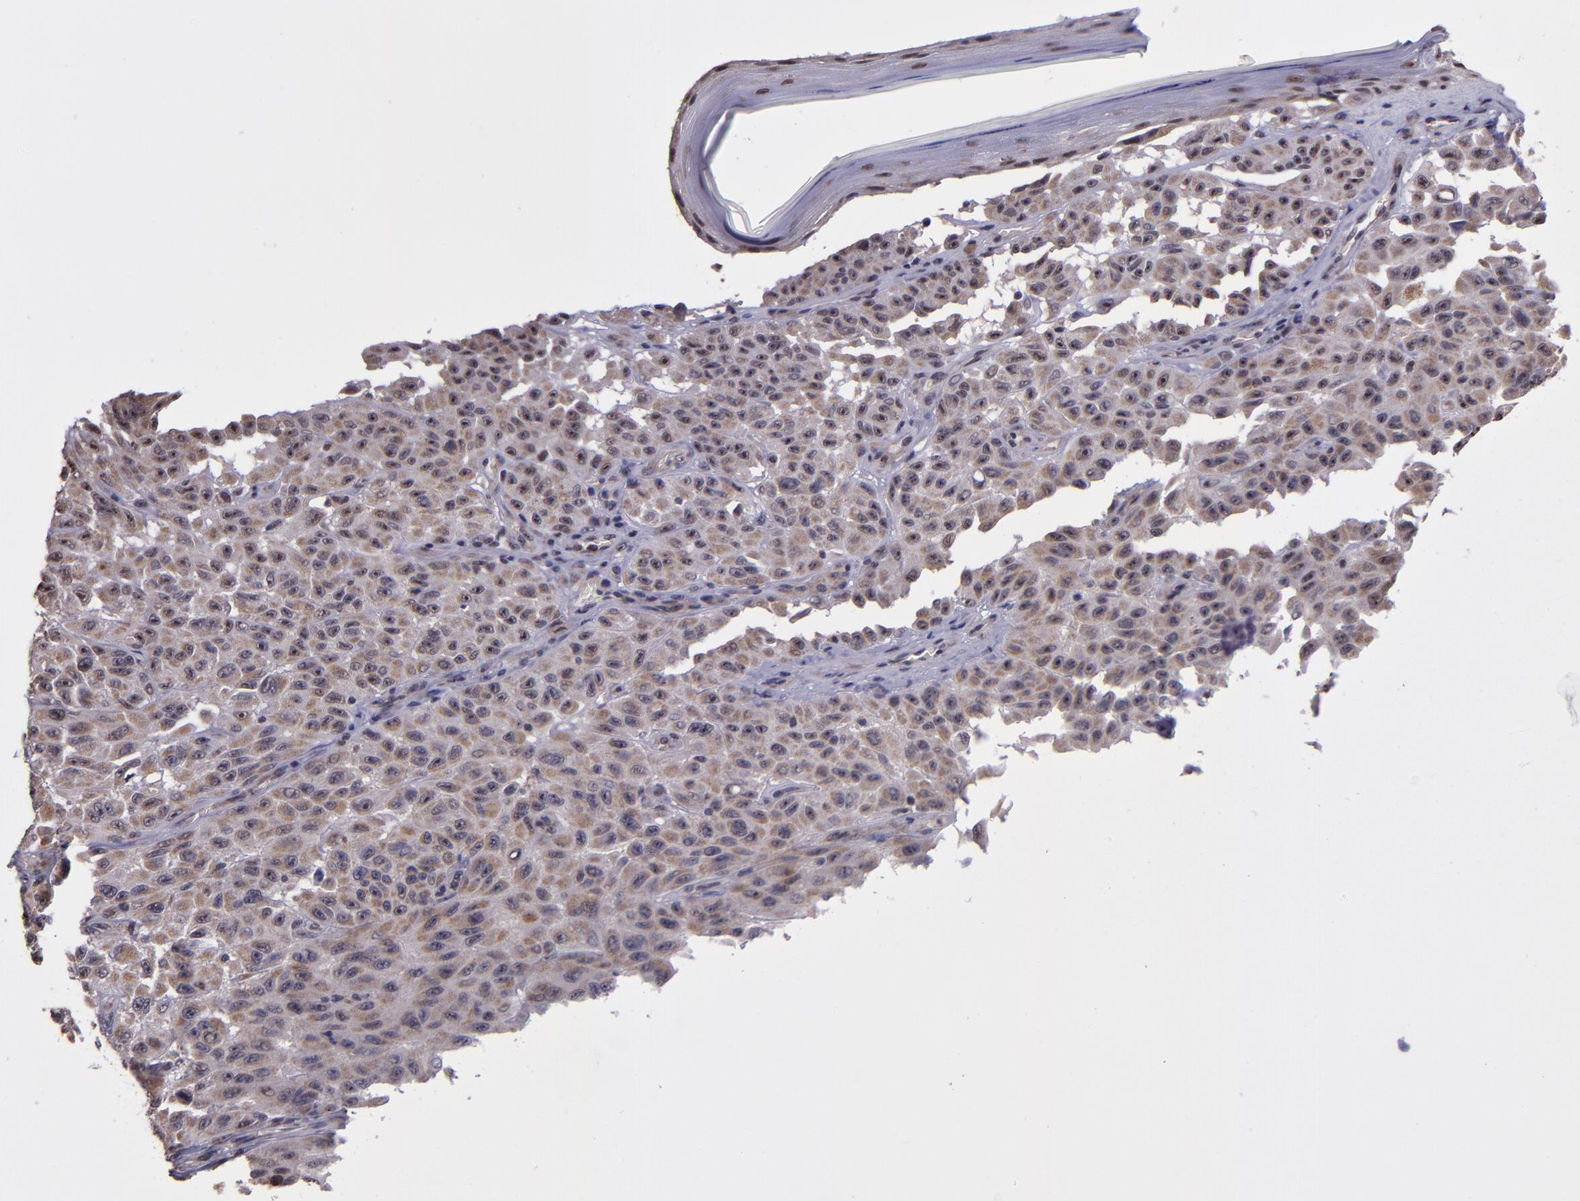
{"staining": {"intensity": "moderate", "quantity": ">75%", "location": "cytoplasmic/membranous"}, "tissue": "melanoma", "cell_type": "Tumor cells", "image_type": "cancer", "snomed": [{"axis": "morphology", "description": "Malignant melanoma, NOS"}, {"axis": "topography", "description": "Skin"}], "caption": "Tumor cells demonstrate medium levels of moderate cytoplasmic/membranous staining in approximately >75% of cells in malignant melanoma.", "gene": "CECR2", "patient": {"sex": "male", "age": 30}}